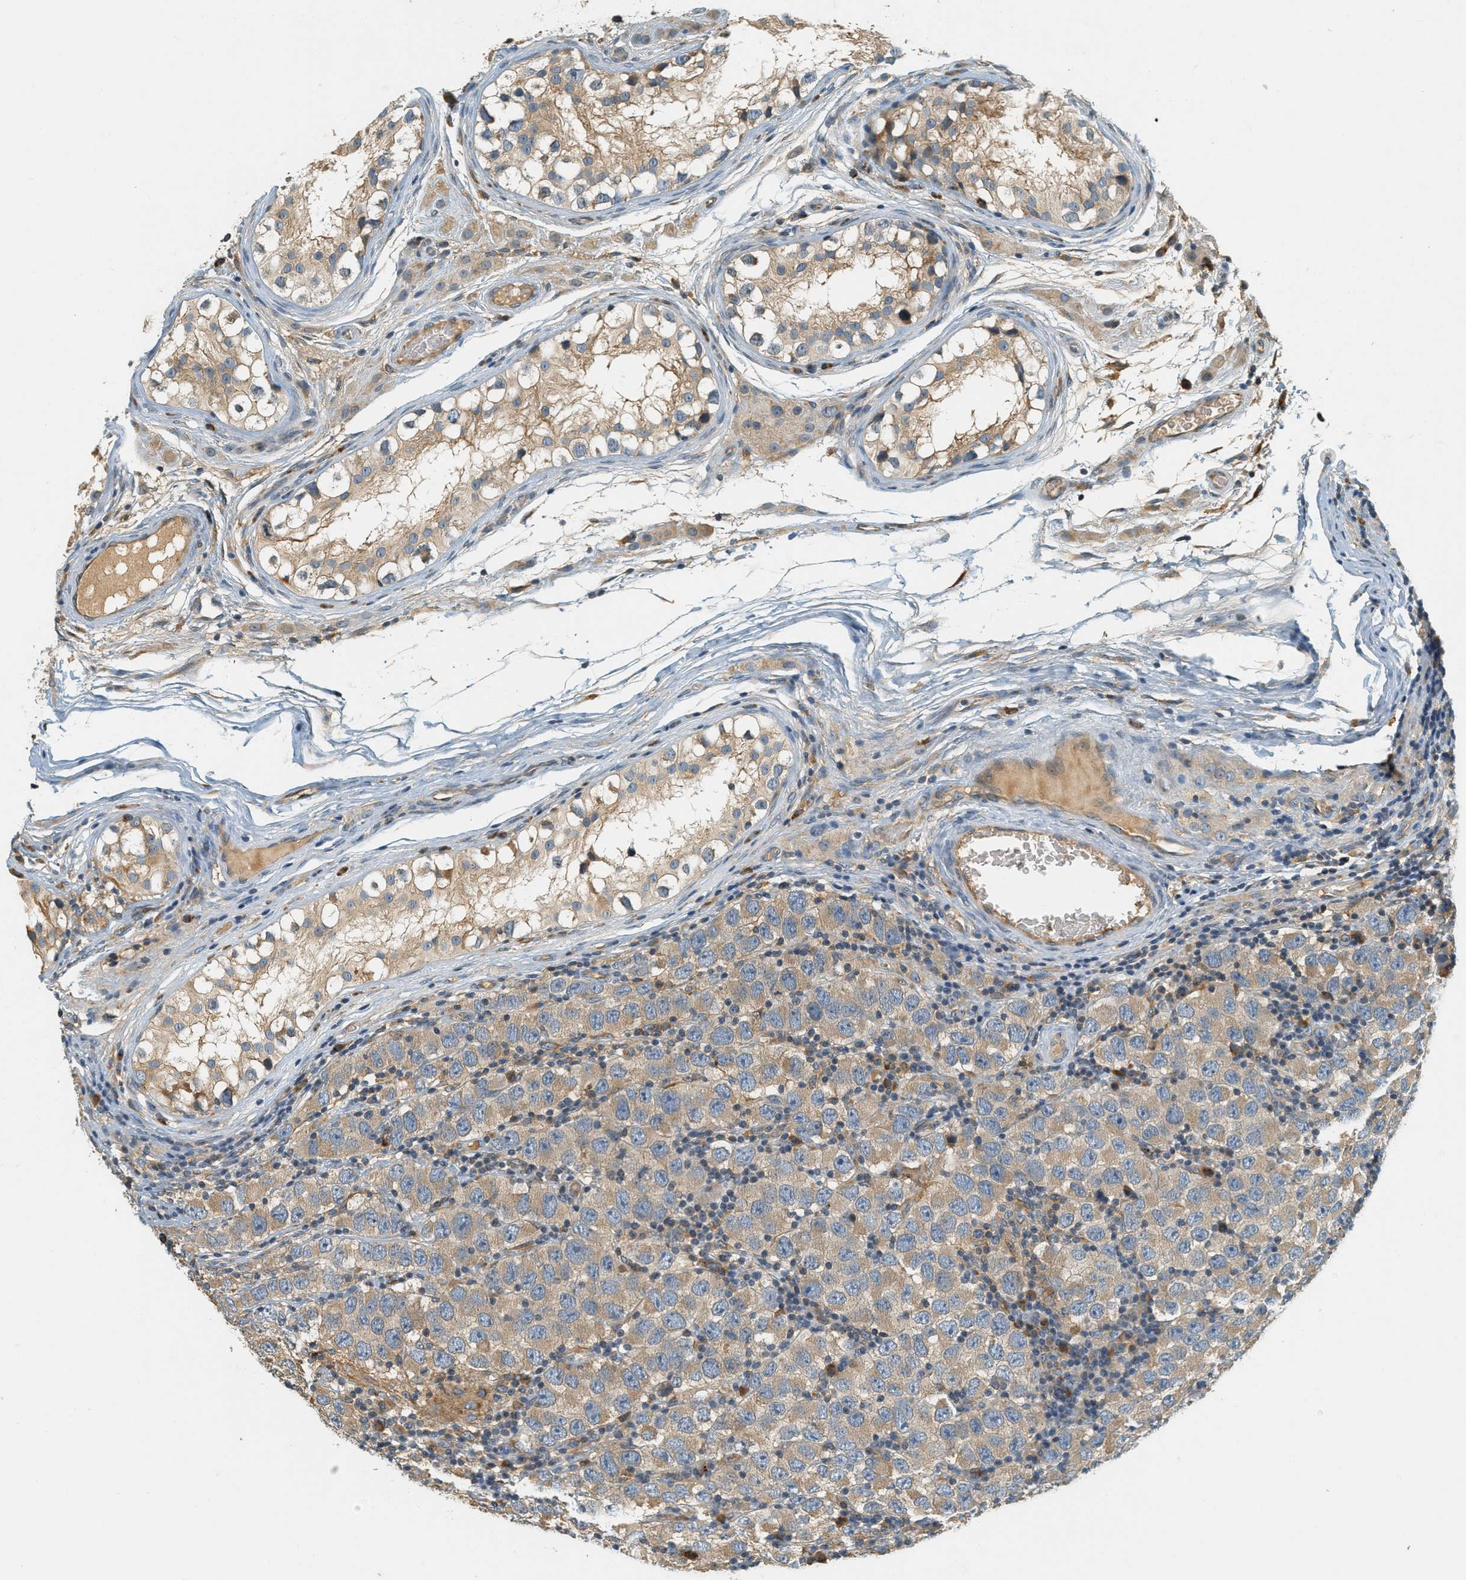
{"staining": {"intensity": "weak", "quantity": ">75%", "location": "cytoplasmic/membranous"}, "tissue": "testis cancer", "cell_type": "Tumor cells", "image_type": "cancer", "snomed": [{"axis": "morphology", "description": "Carcinoma, Embryonal, NOS"}, {"axis": "topography", "description": "Testis"}], "caption": "Brown immunohistochemical staining in embryonal carcinoma (testis) reveals weak cytoplasmic/membranous expression in approximately >75% of tumor cells.", "gene": "PDK1", "patient": {"sex": "male", "age": 21}}